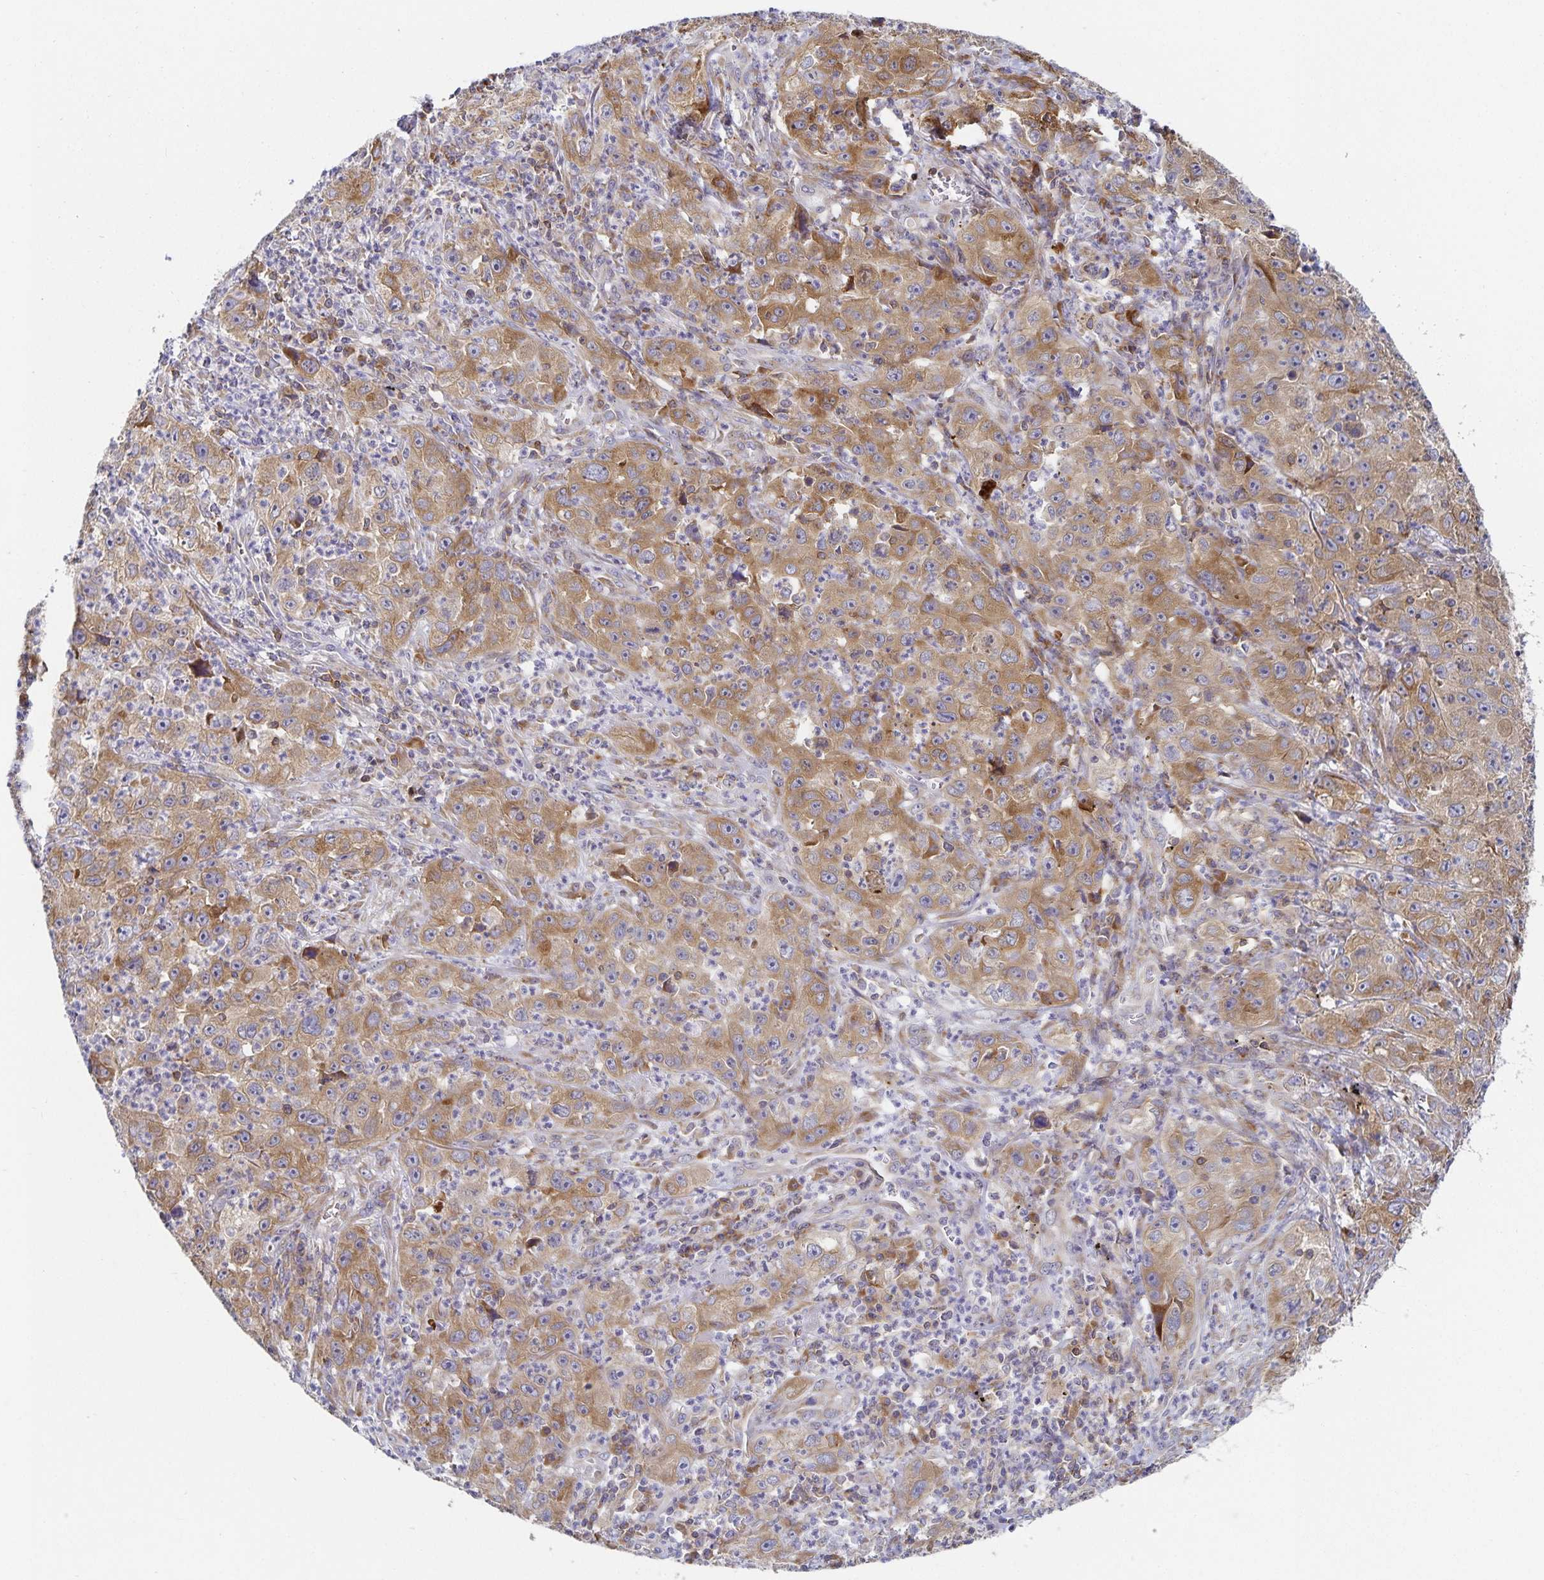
{"staining": {"intensity": "moderate", "quantity": ">75%", "location": "cytoplasmic/membranous"}, "tissue": "lung cancer", "cell_type": "Tumor cells", "image_type": "cancer", "snomed": [{"axis": "morphology", "description": "Squamous cell carcinoma, NOS"}, {"axis": "topography", "description": "Lung"}], "caption": "DAB immunohistochemical staining of human lung squamous cell carcinoma demonstrates moderate cytoplasmic/membranous protein expression in approximately >75% of tumor cells. (IHC, brightfield microscopy, high magnification).", "gene": "NOMO1", "patient": {"sex": "male", "age": 71}}